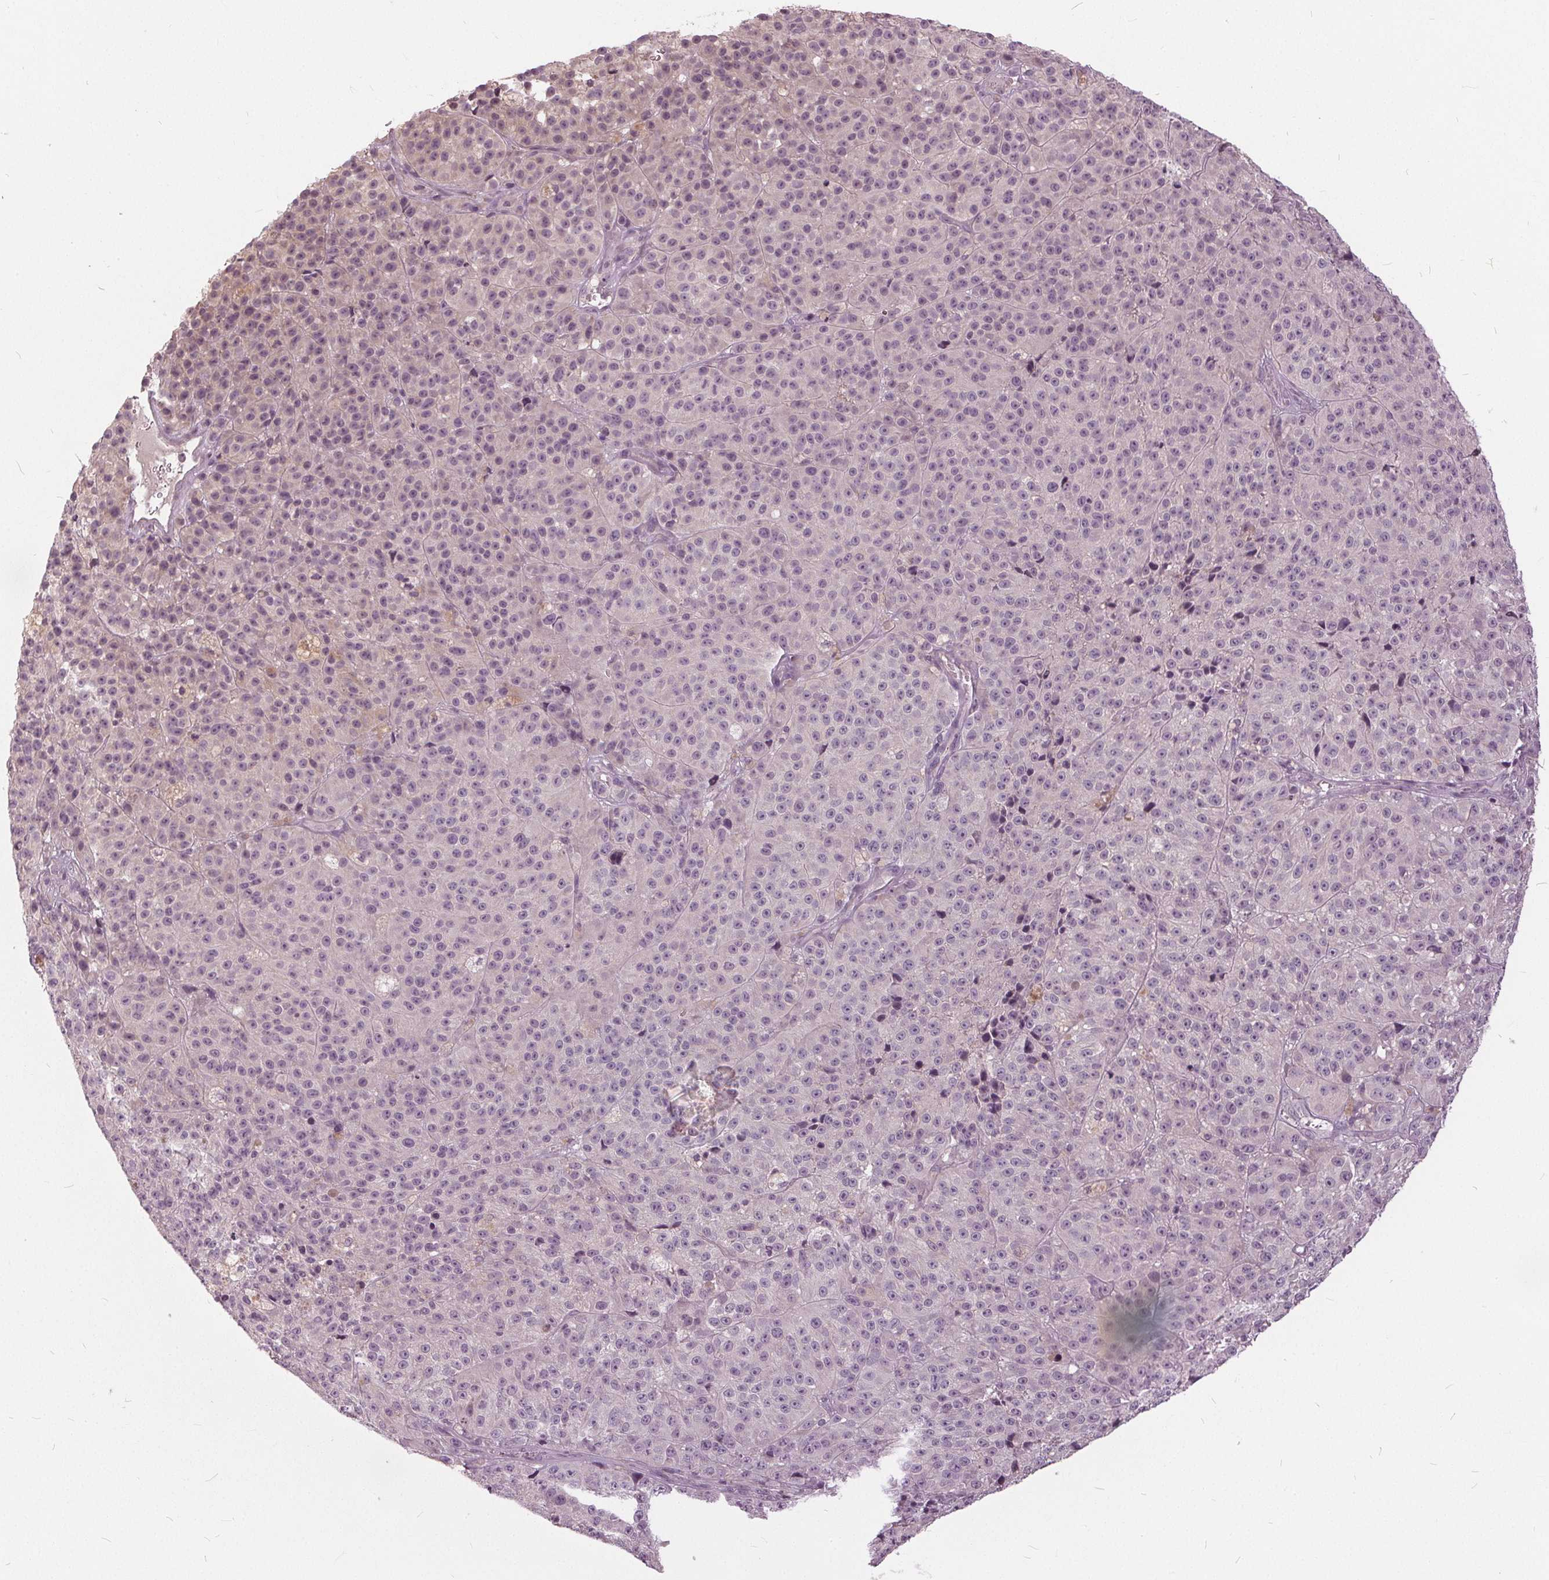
{"staining": {"intensity": "negative", "quantity": "none", "location": "none"}, "tissue": "melanoma", "cell_type": "Tumor cells", "image_type": "cancer", "snomed": [{"axis": "morphology", "description": "Malignant melanoma, NOS"}, {"axis": "topography", "description": "Skin"}], "caption": "The micrograph reveals no significant expression in tumor cells of melanoma.", "gene": "KLK13", "patient": {"sex": "female", "age": 58}}